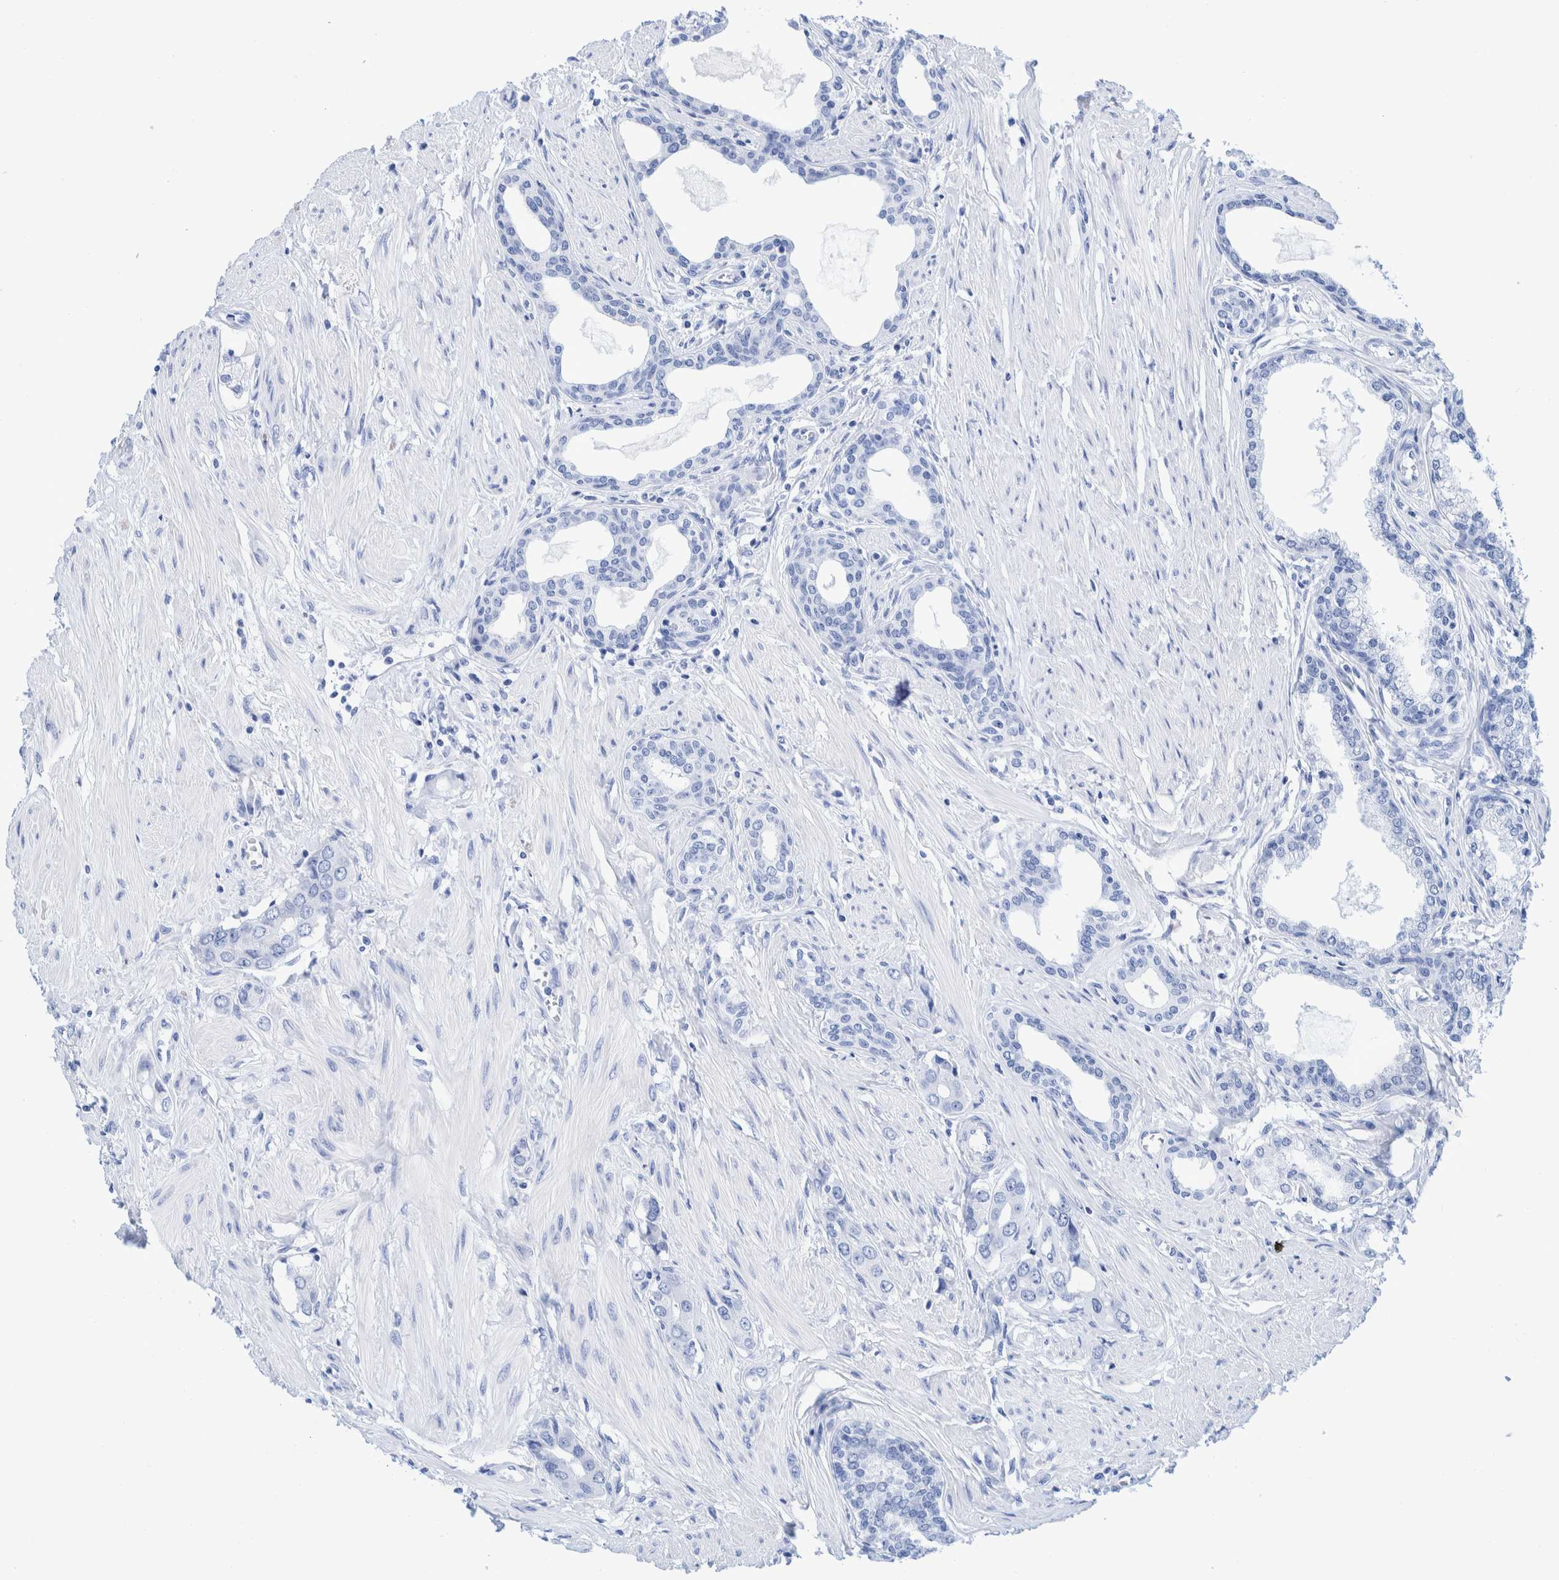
{"staining": {"intensity": "negative", "quantity": "none", "location": "none"}, "tissue": "prostate cancer", "cell_type": "Tumor cells", "image_type": "cancer", "snomed": [{"axis": "morphology", "description": "Adenocarcinoma, High grade"}, {"axis": "topography", "description": "Prostate"}], "caption": "High magnification brightfield microscopy of high-grade adenocarcinoma (prostate) stained with DAB (brown) and counterstained with hematoxylin (blue): tumor cells show no significant staining.", "gene": "SLC45A4", "patient": {"sex": "male", "age": 52}}